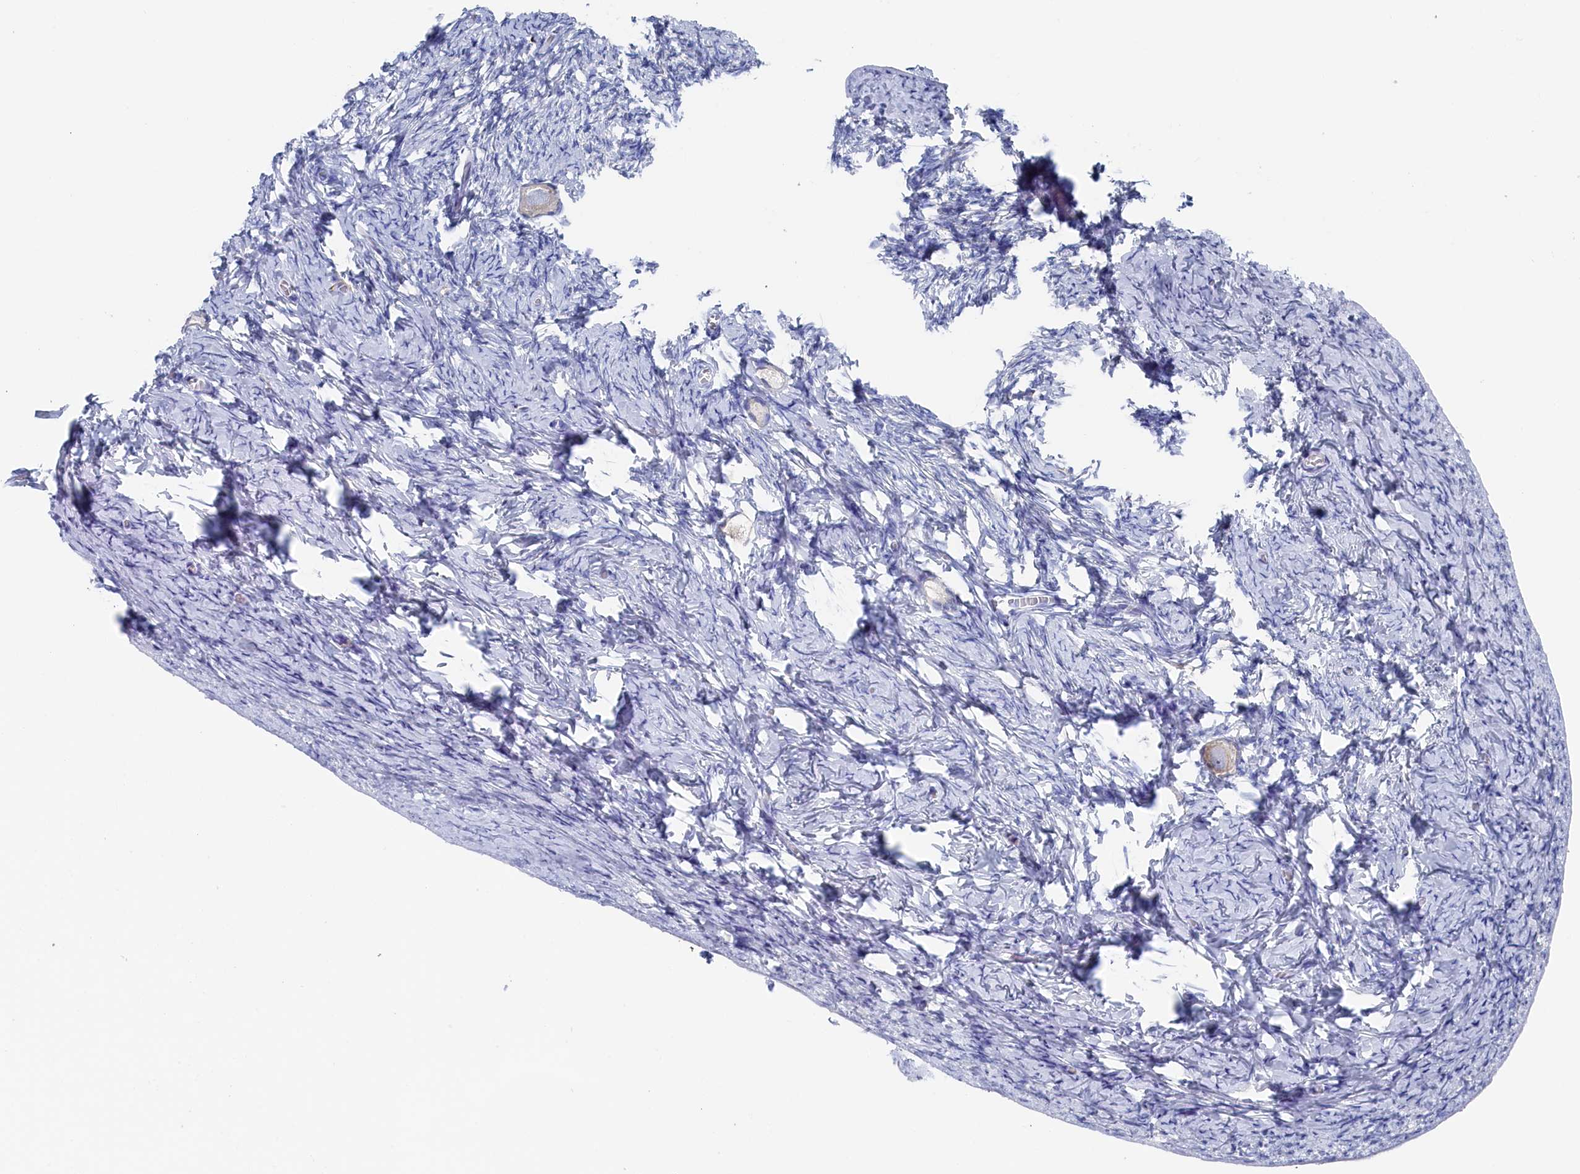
{"staining": {"intensity": "weak", "quantity": "<25%", "location": "cytoplasmic/membranous"}, "tissue": "ovary", "cell_type": "Follicle cells", "image_type": "normal", "snomed": [{"axis": "morphology", "description": "Normal tissue, NOS"}, {"axis": "topography", "description": "Ovary"}], "caption": "Immunohistochemistry image of normal human ovary stained for a protein (brown), which demonstrates no expression in follicle cells.", "gene": "TMOD2", "patient": {"sex": "female", "age": 27}}